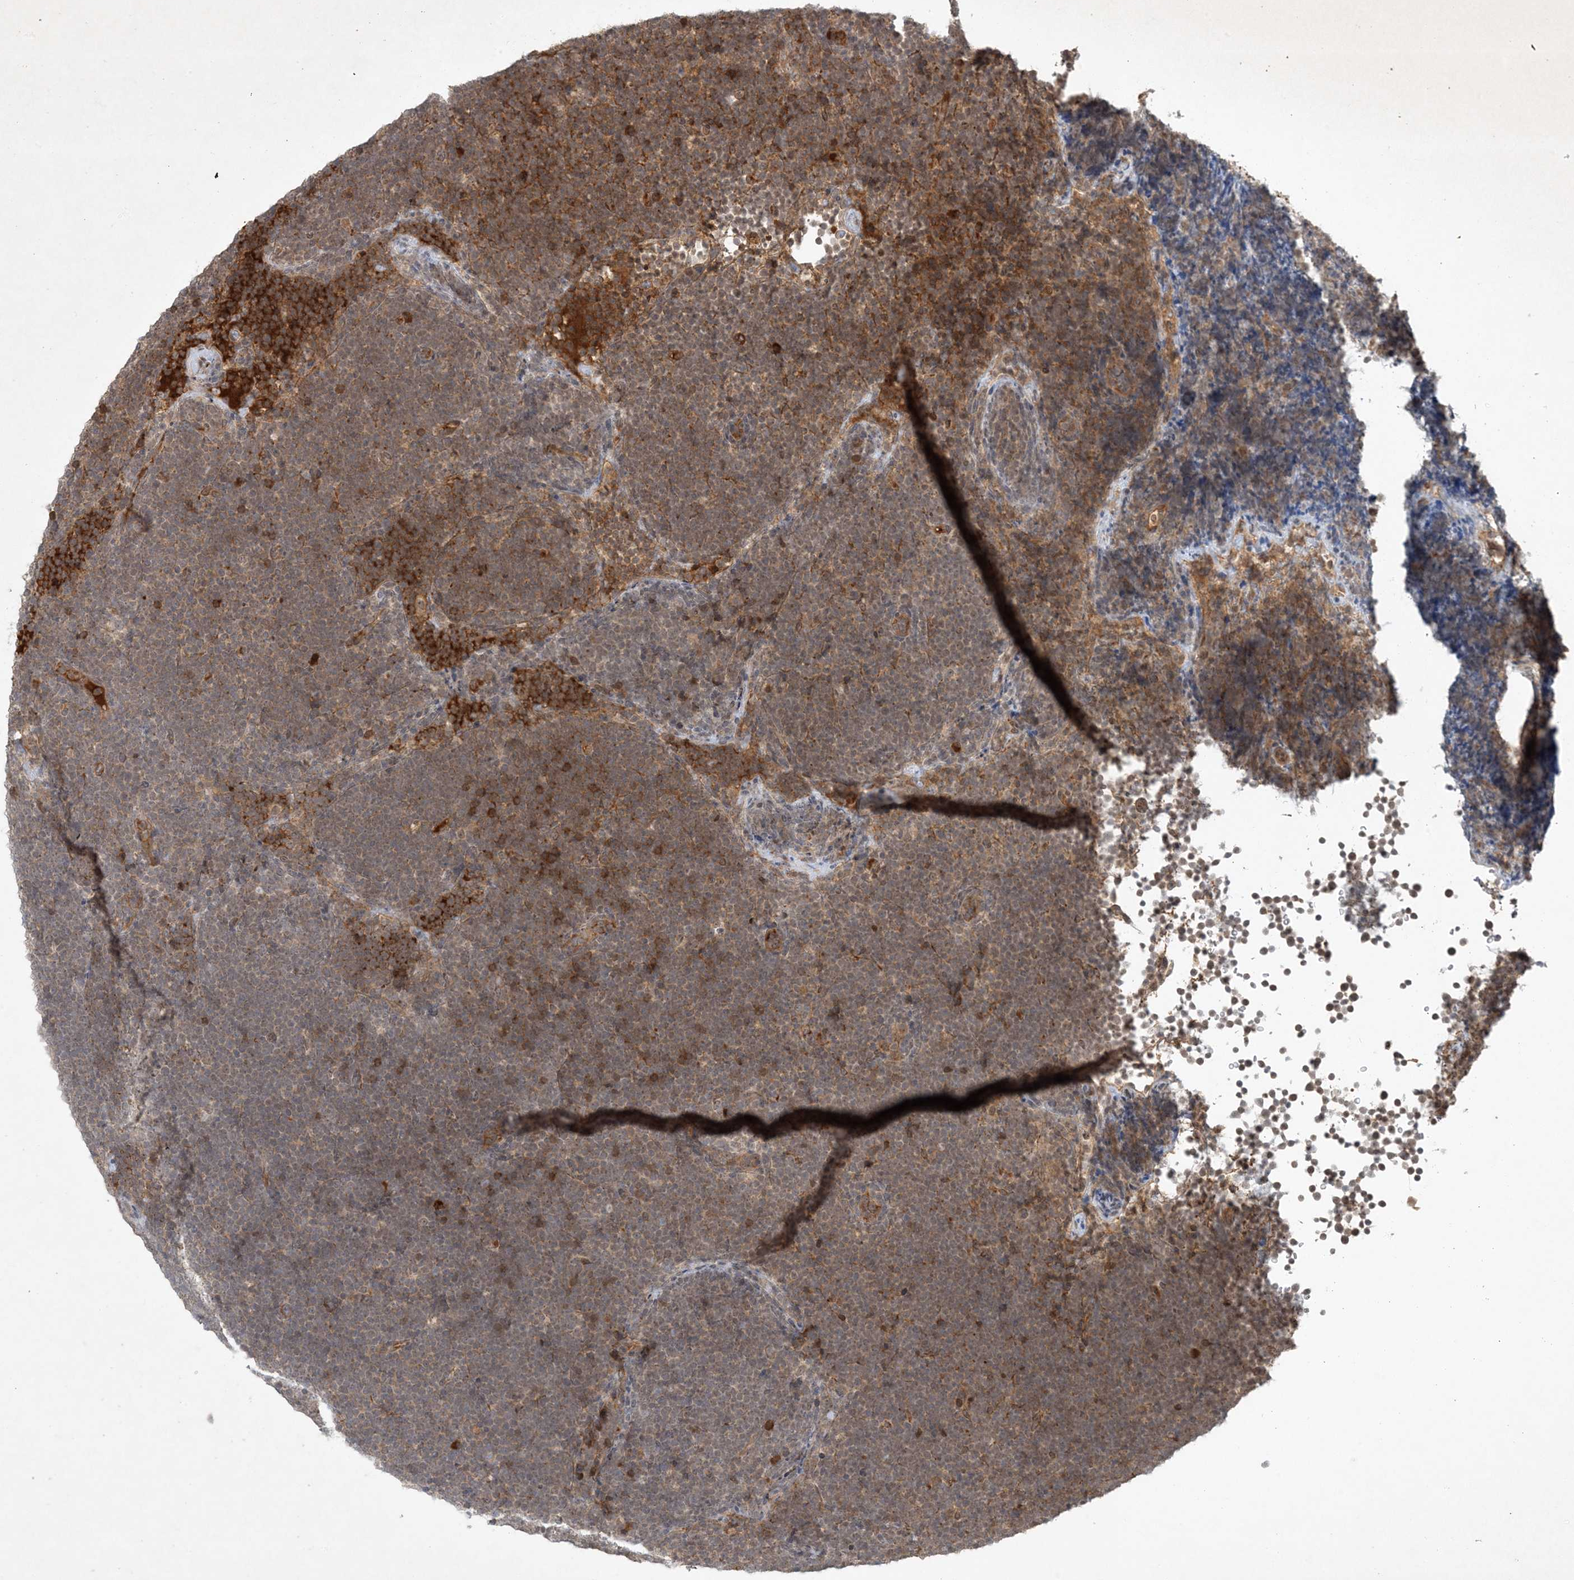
{"staining": {"intensity": "moderate", "quantity": "<25%", "location": "cytoplasmic/membranous"}, "tissue": "lymphoma", "cell_type": "Tumor cells", "image_type": "cancer", "snomed": [{"axis": "morphology", "description": "Malignant lymphoma, non-Hodgkin's type, High grade"}, {"axis": "topography", "description": "Lymph node"}], "caption": "Immunohistochemistry (IHC) histopathology image of human lymphoma stained for a protein (brown), which displays low levels of moderate cytoplasmic/membranous staining in about <25% of tumor cells.", "gene": "ZCCHC4", "patient": {"sex": "male", "age": 13}}